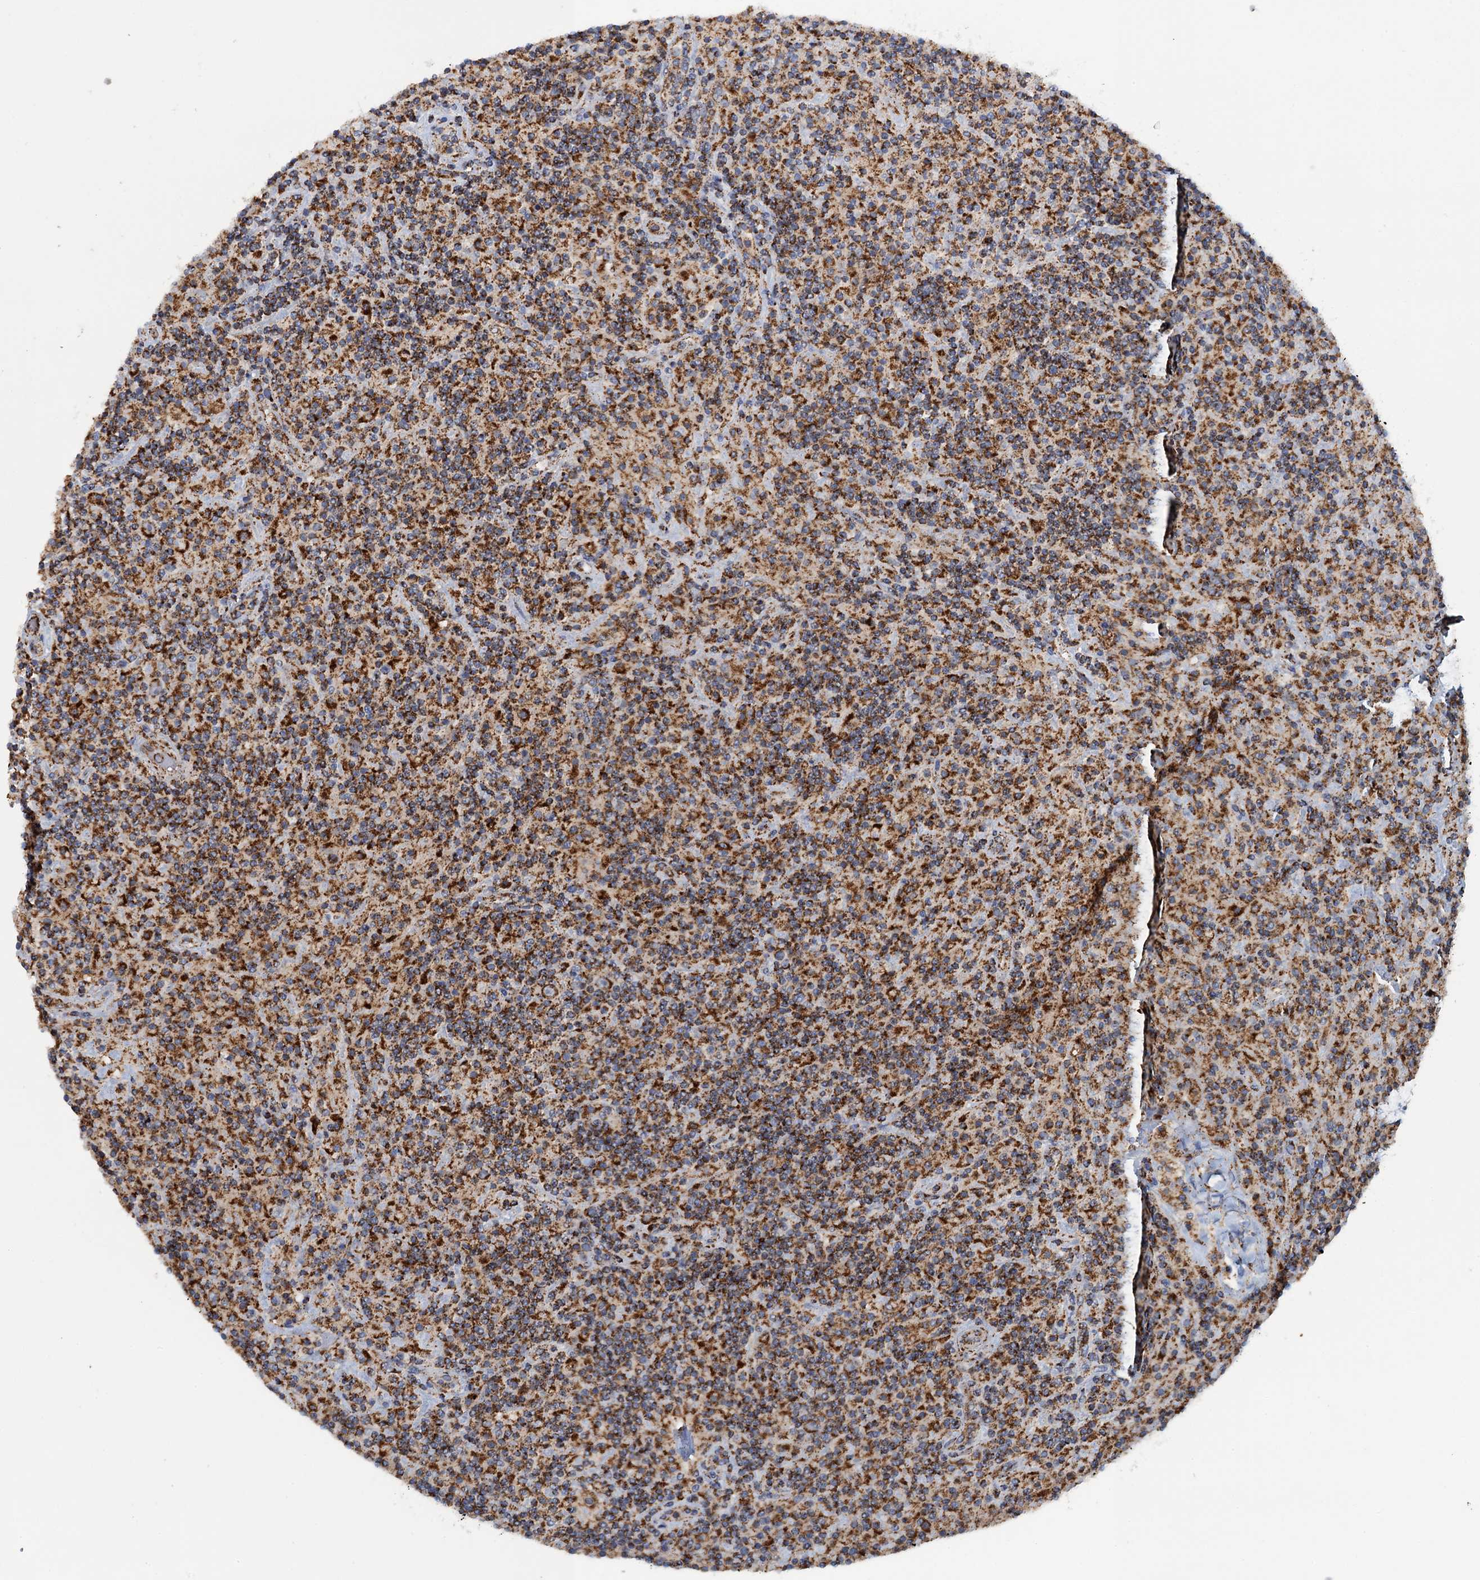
{"staining": {"intensity": "strong", "quantity": ">75%", "location": "cytoplasmic/membranous"}, "tissue": "lymphoma", "cell_type": "Tumor cells", "image_type": "cancer", "snomed": [{"axis": "morphology", "description": "Hodgkin's disease, NOS"}, {"axis": "topography", "description": "Lymph node"}], "caption": "Lymphoma stained with a protein marker reveals strong staining in tumor cells.", "gene": "GTPBP3", "patient": {"sex": "male", "age": 70}}